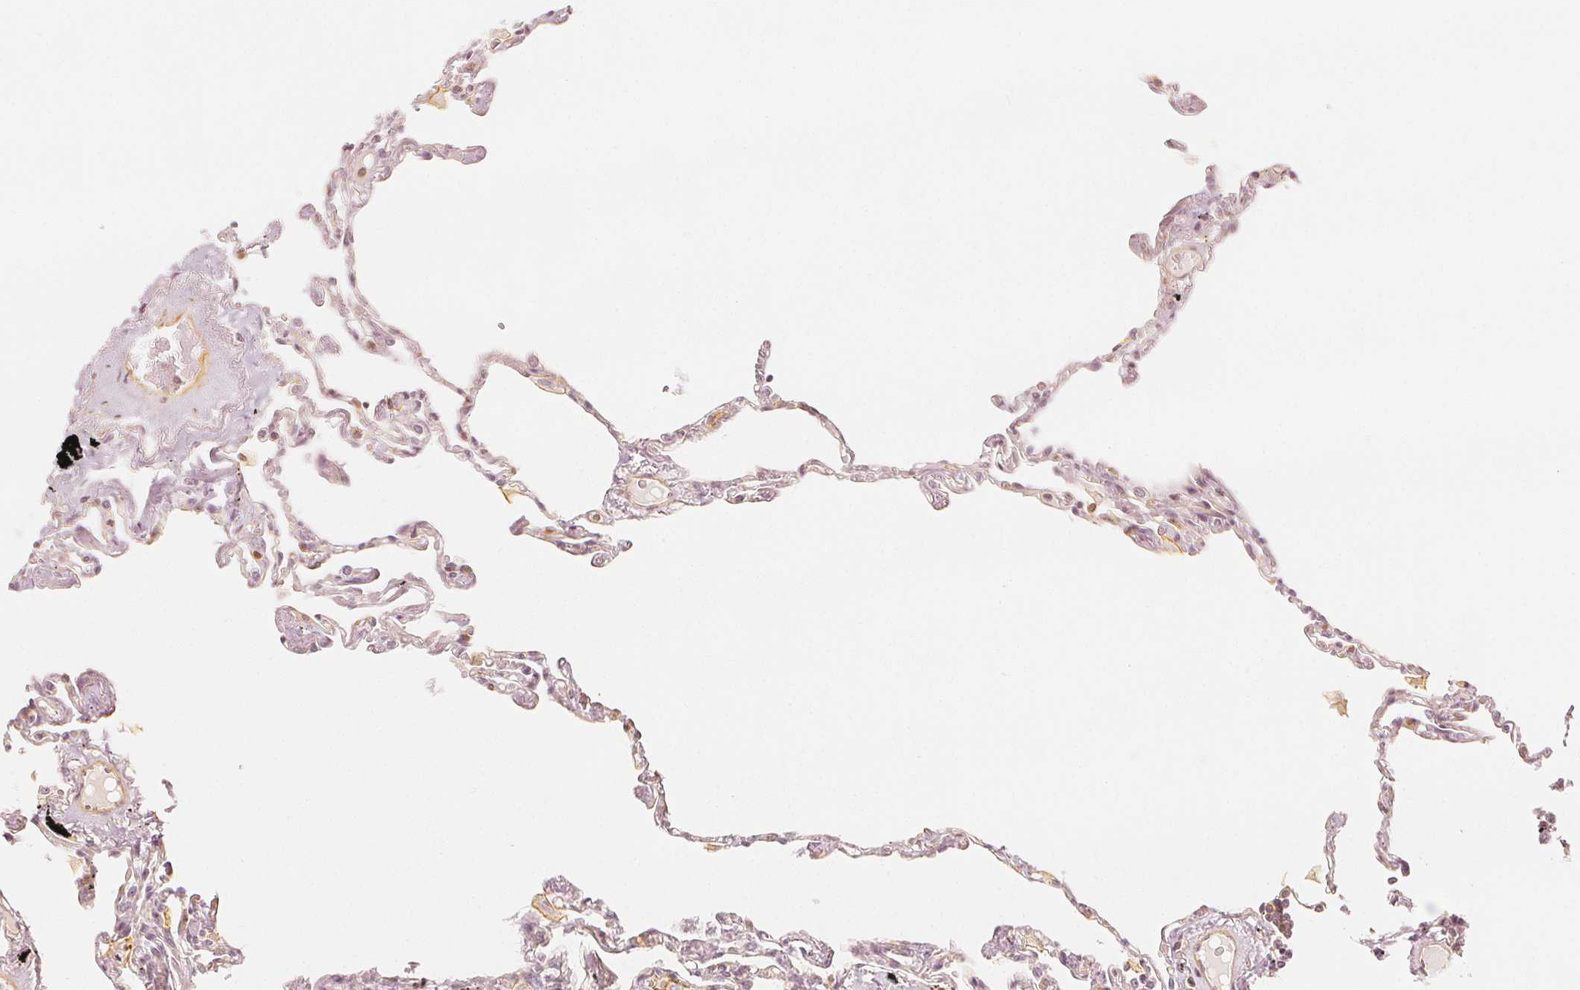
{"staining": {"intensity": "weak", "quantity": "<25%", "location": "cytoplasmic/membranous,nuclear"}, "tissue": "lung", "cell_type": "Alveolar cells", "image_type": "normal", "snomed": [{"axis": "morphology", "description": "Normal tissue, NOS"}, {"axis": "topography", "description": "Lung"}], "caption": "High power microscopy photomicrograph of an immunohistochemistry (IHC) histopathology image of normal lung, revealing no significant staining in alveolar cells.", "gene": "ARHGAP26", "patient": {"sex": "female", "age": 67}}